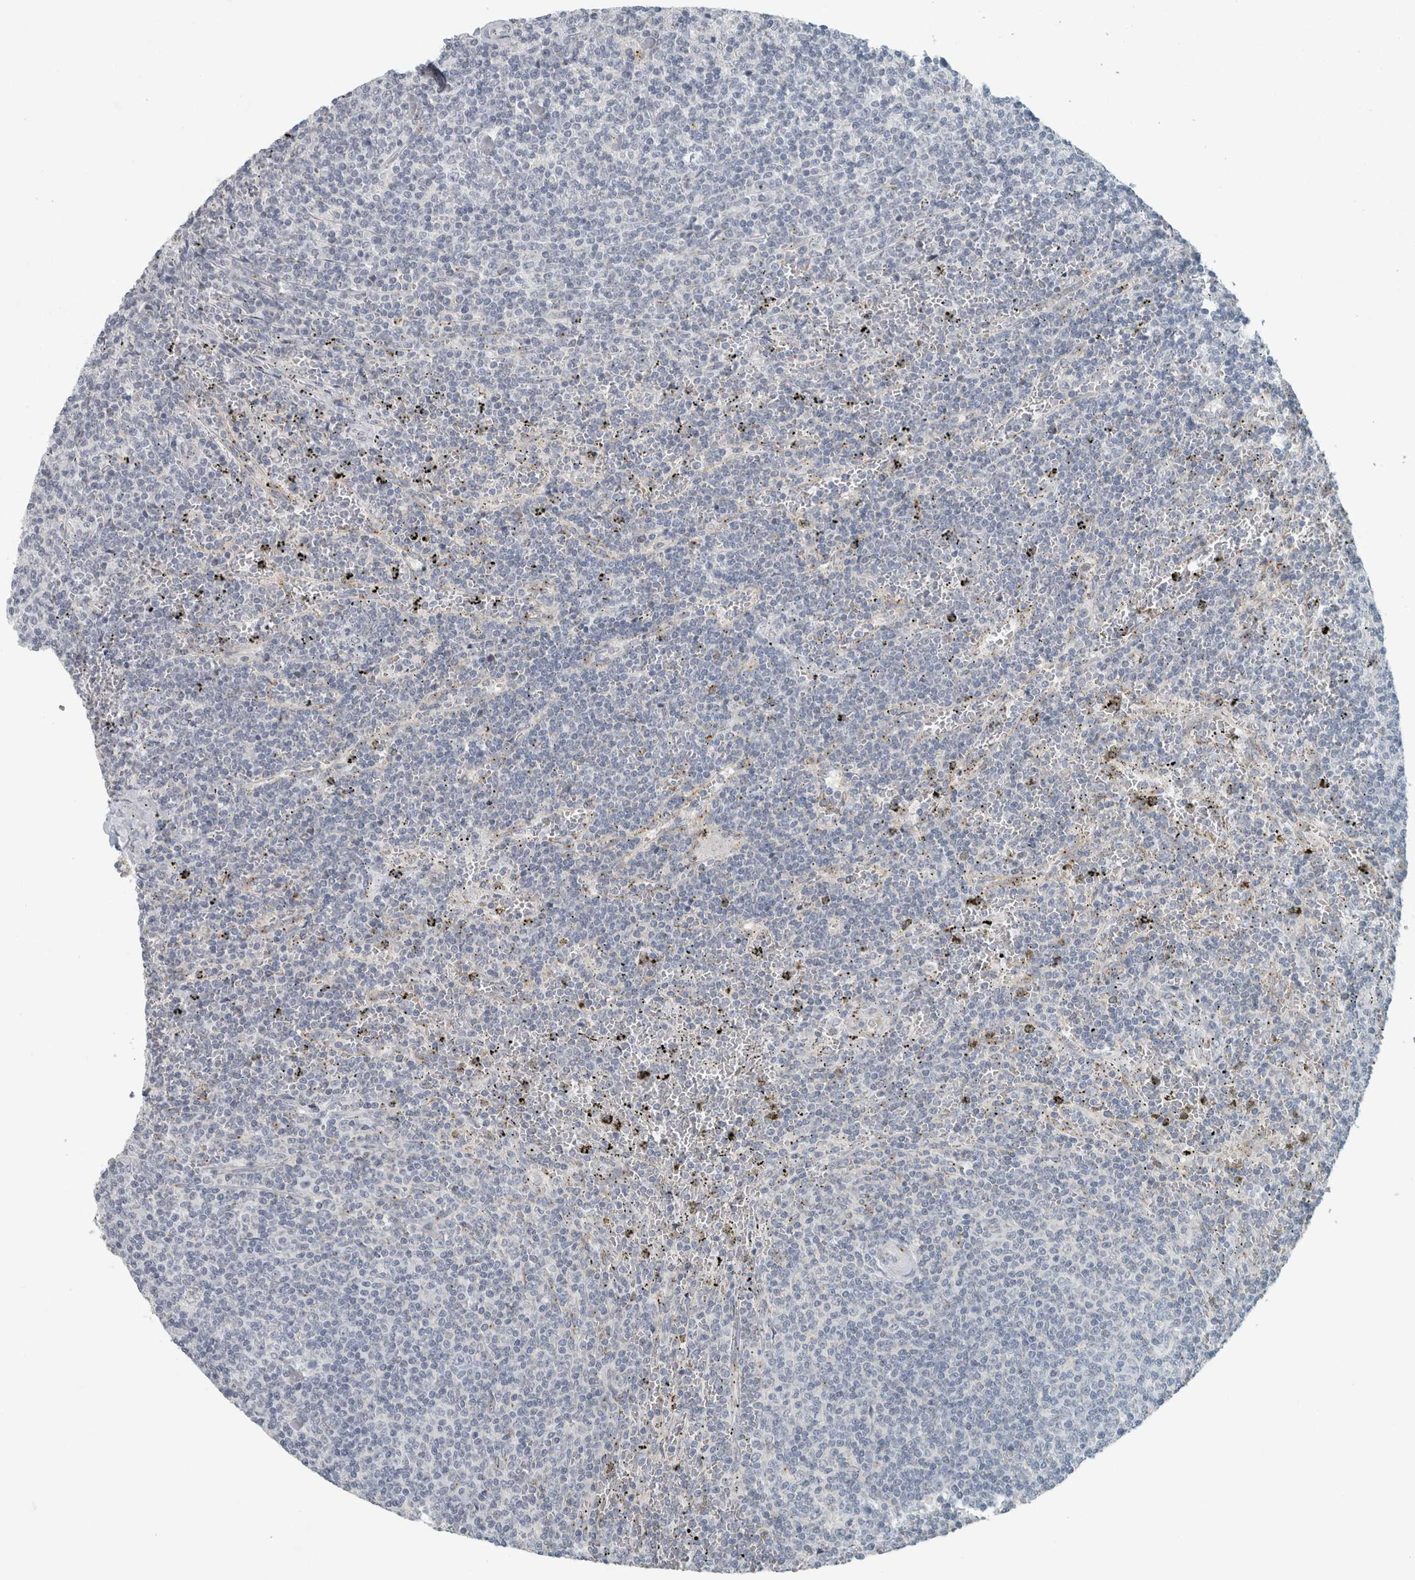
{"staining": {"intensity": "negative", "quantity": "none", "location": "none"}, "tissue": "lymphoma", "cell_type": "Tumor cells", "image_type": "cancer", "snomed": [{"axis": "morphology", "description": "Malignant lymphoma, non-Hodgkin's type, Low grade"}, {"axis": "topography", "description": "Spleen"}], "caption": "Tumor cells are negative for brown protein staining in lymphoma.", "gene": "KIF1C", "patient": {"sex": "female", "age": 50}}